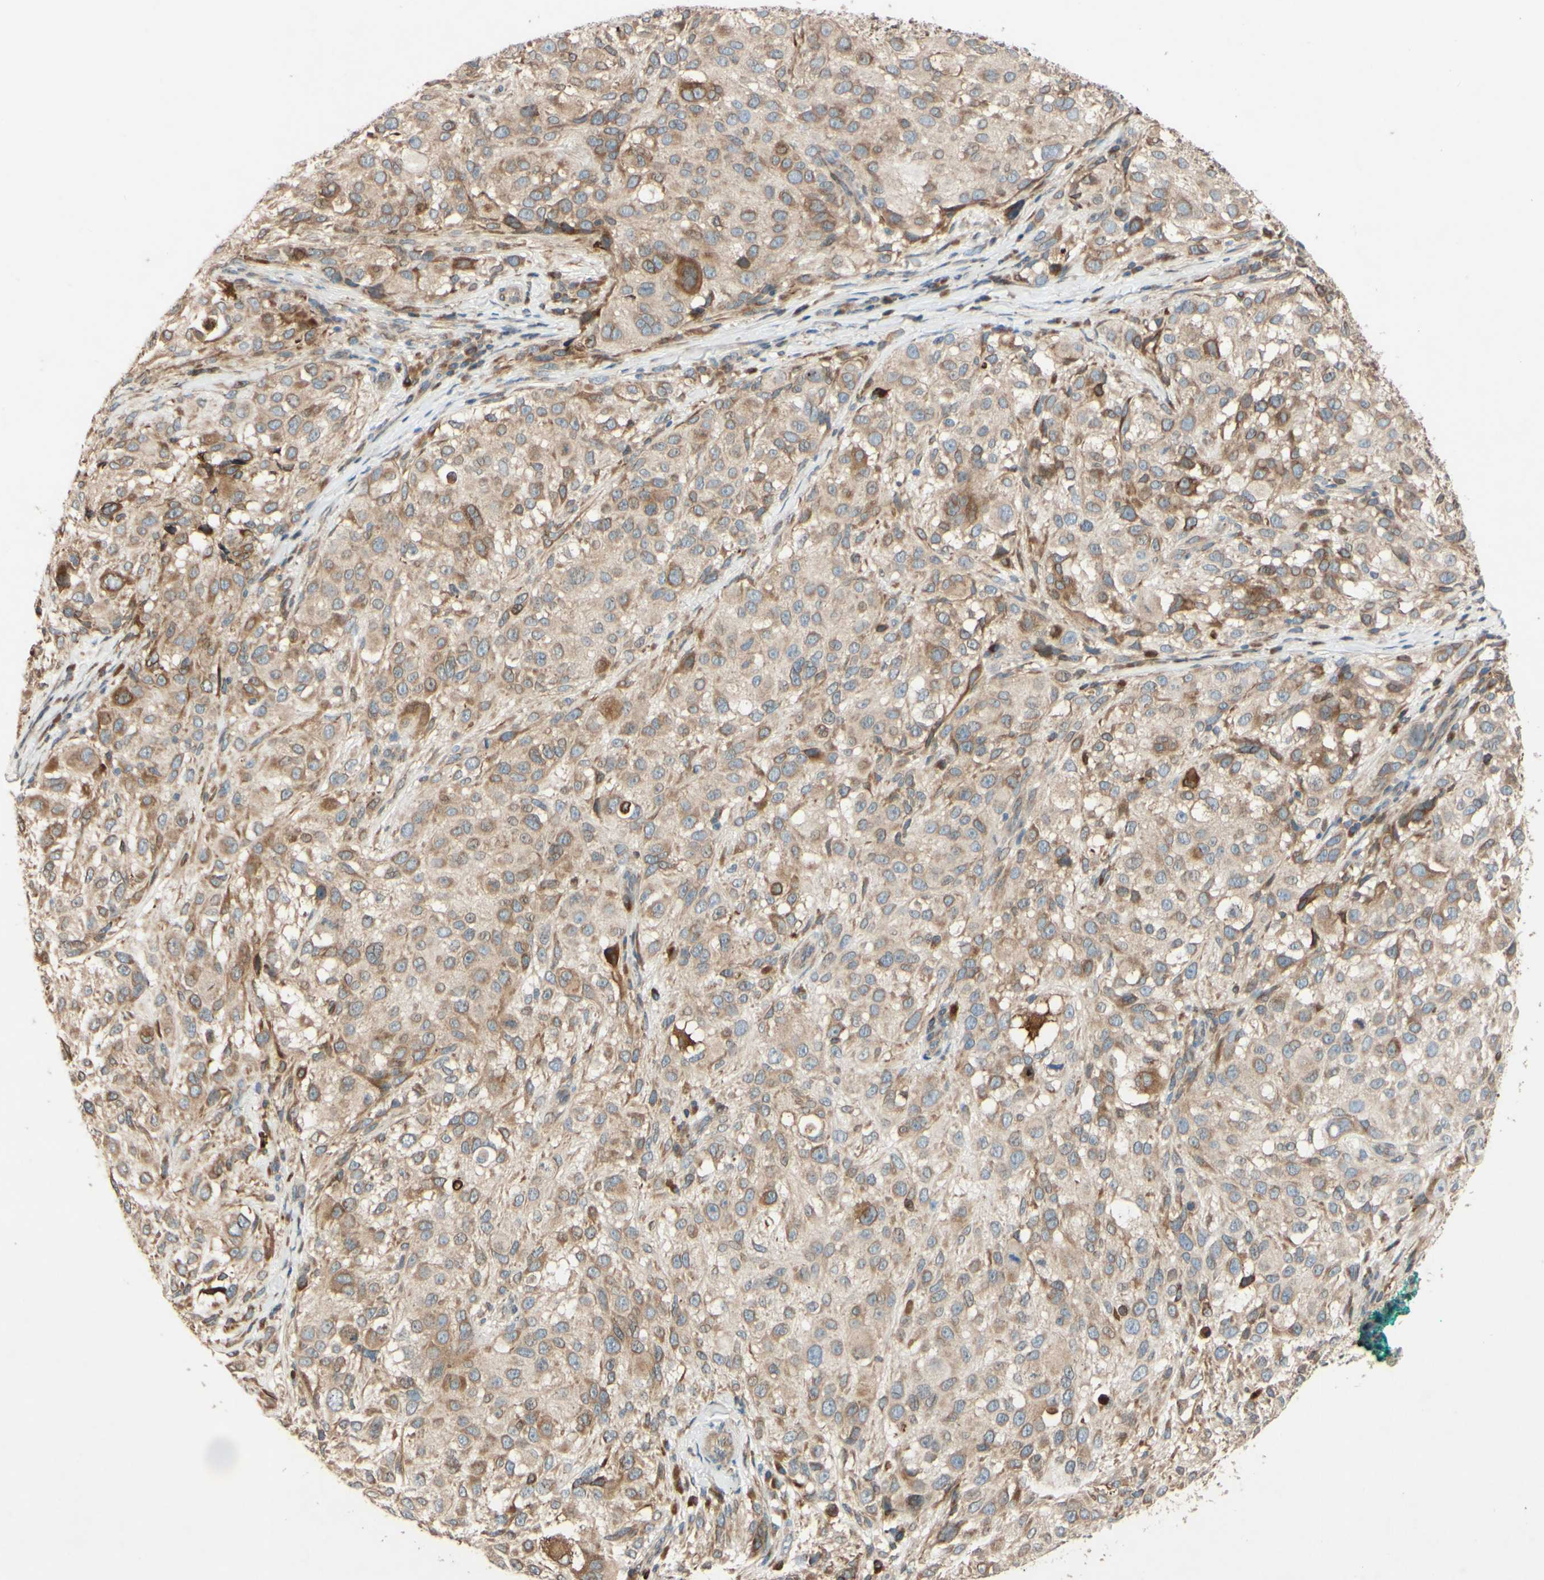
{"staining": {"intensity": "weak", "quantity": ">75%", "location": "cytoplasmic/membranous"}, "tissue": "melanoma", "cell_type": "Tumor cells", "image_type": "cancer", "snomed": [{"axis": "morphology", "description": "Necrosis, NOS"}, {"axis": "morphology", "description": "Malignant melanoma, NOS"}, {"axis": "topography", "description": "Skin"}], "caption": "Immunohistochemistry image of malignant melanoma stained for a protein (brown), which demonstrates low levels of weak cytoplasmic/membranous staining in approximately >75% of tumor cells.", "gene": "PTPRU", "patient": {"sex": "female", "age": 87}}